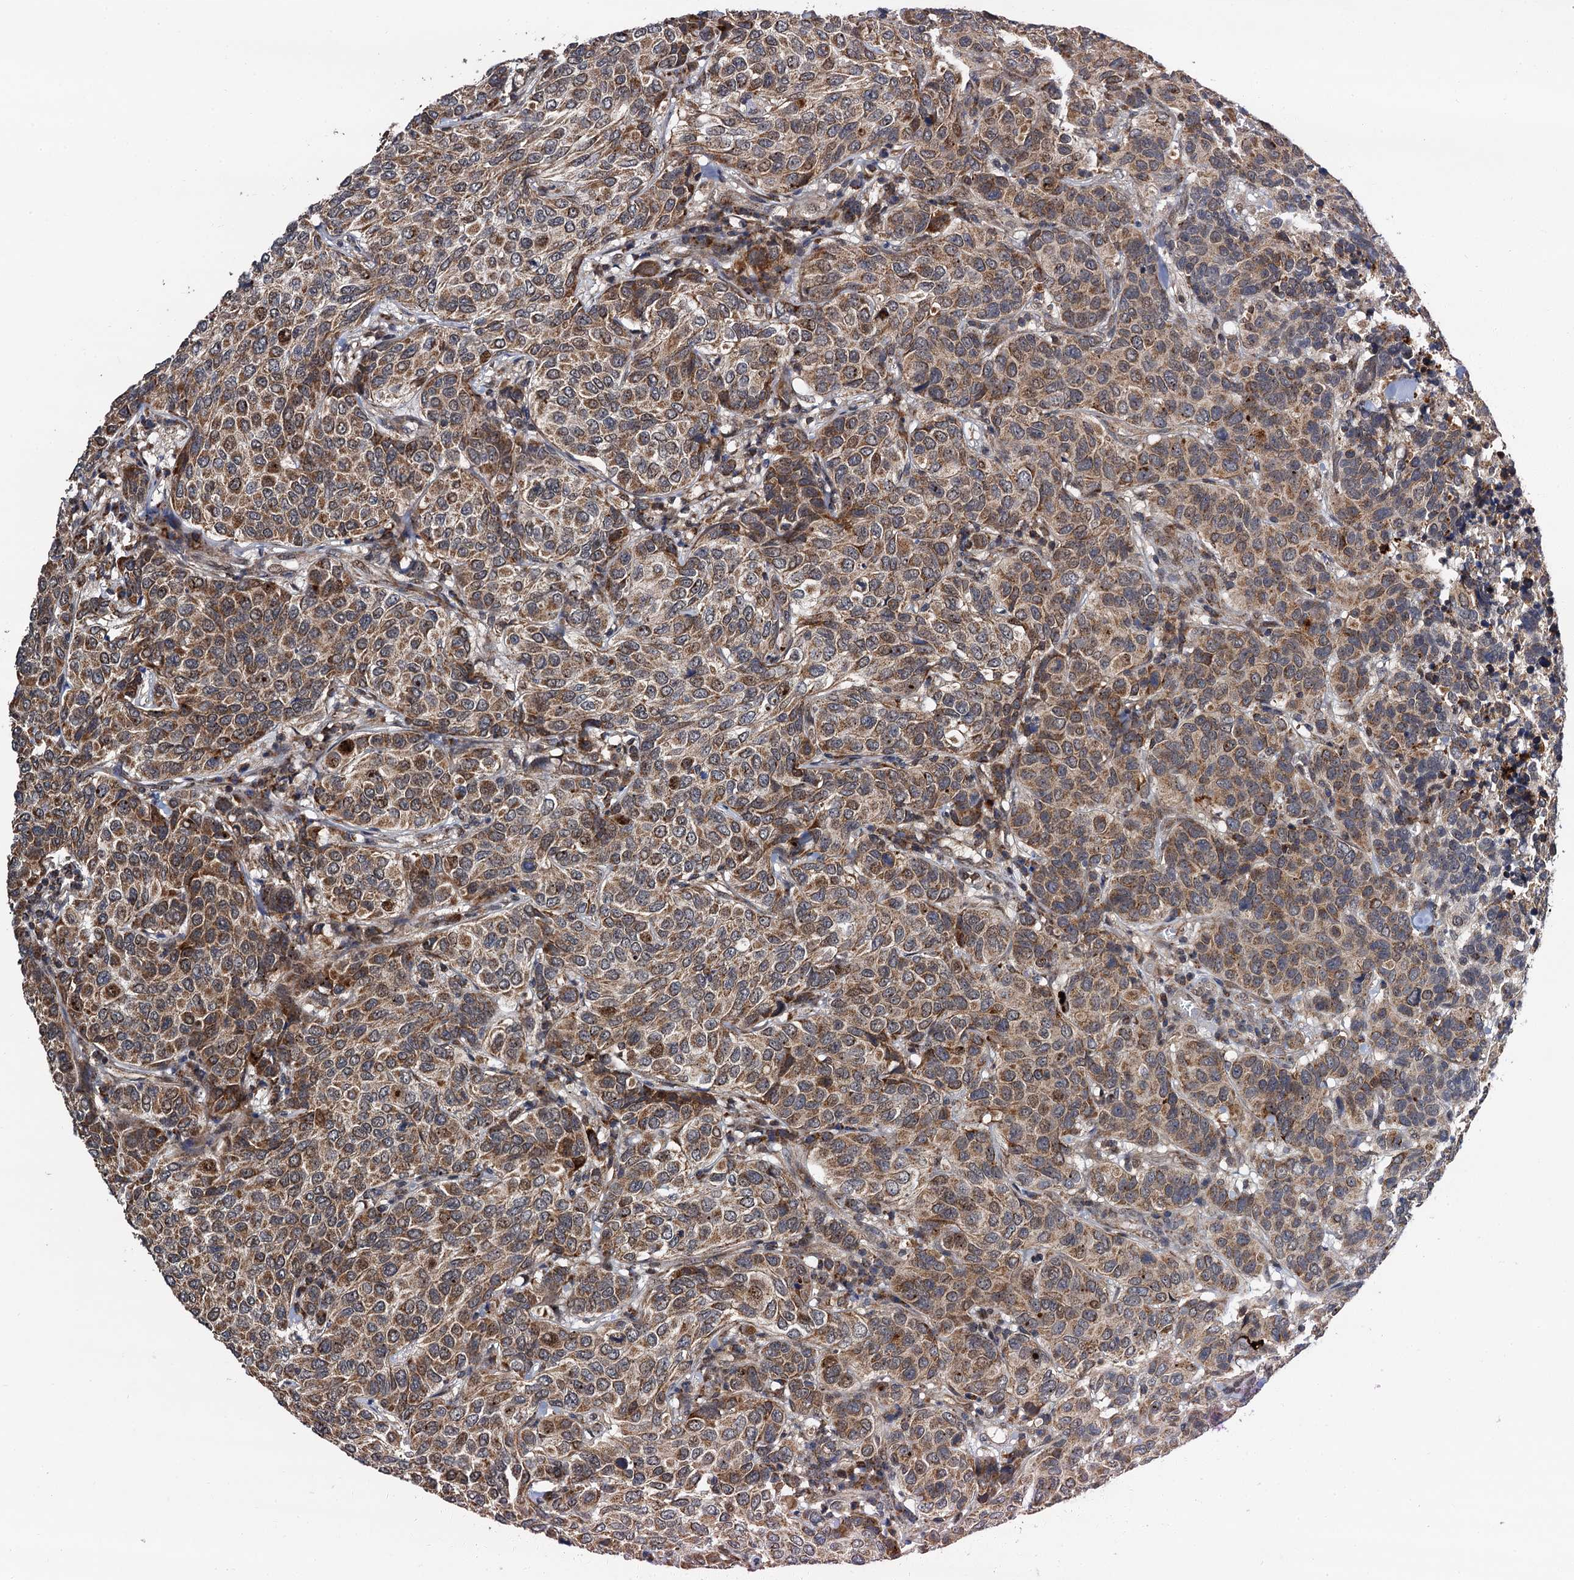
{"staining": {"intensity": "moderate", "quantity": ">75%", "location": "cytoplasmic/membranous"}, "tissue": "breast cancer", "cell_type": "Tumor cells", "image_type": "cancer", "snomed": [{"axis": "morphology", "description": "Duct carcinoma"}, {"axis": "topography", "description": "Breast"}], "caption": "IHC (DAB) staining of human breast cancer (infiltrating ductal carcinoma) shows moderate cytoplasmic/membranous protein staining in about >75% of tumor cells.", "gene": "CMPK2", "patient": {"sex": "female", "age": 55}}